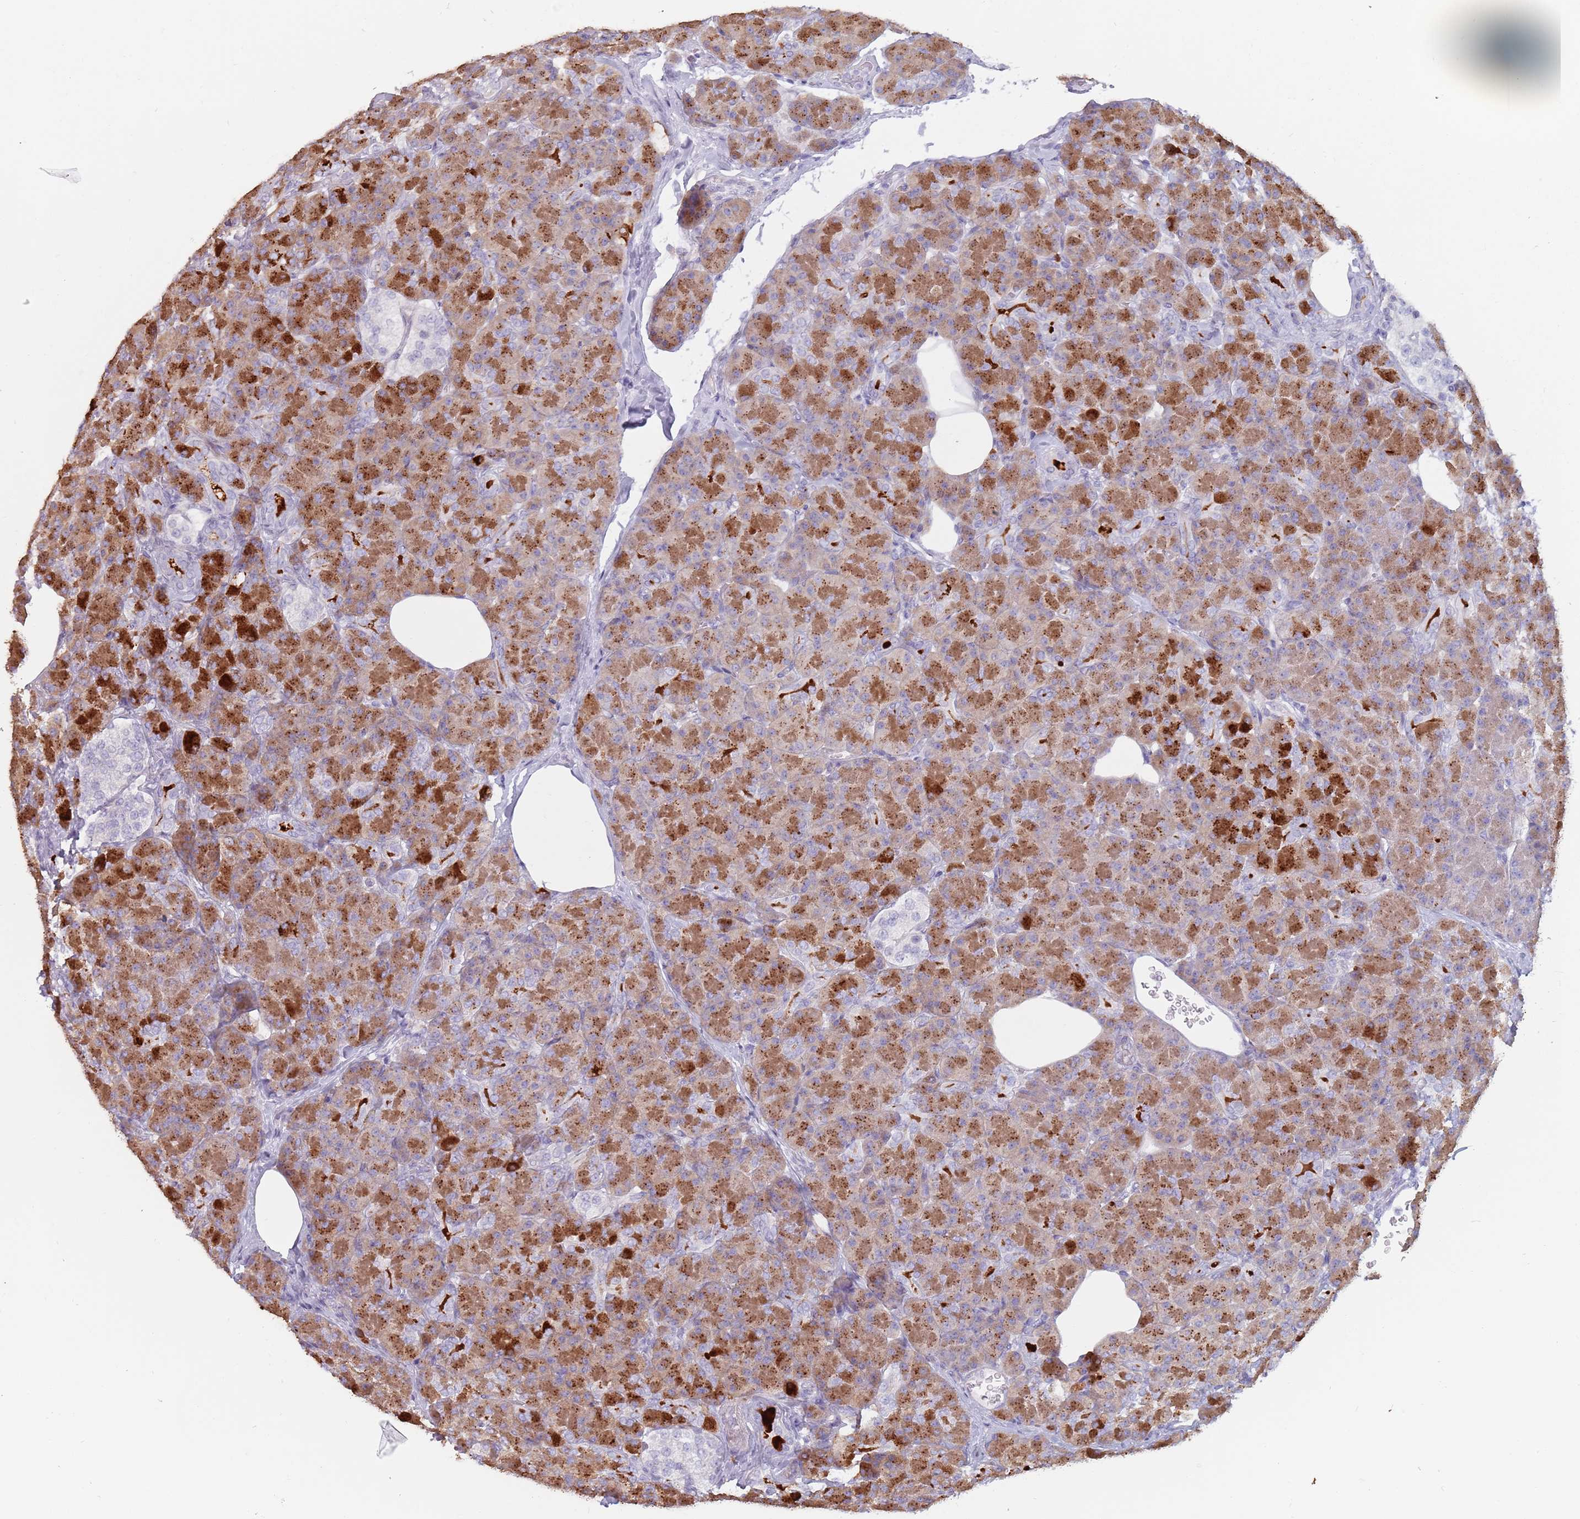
{"staining": {"intensity": "strong", "quantity": ">75%", "location": "cytoplasmic/membranous"}, "tissue": "pancreas", "cell_type": "Exocrine glandular cells", "image_type": "normal", "snomed": [{"axis": "morphology", "description": "Normal tissue, NOS"}, {"axis": "topography", "description": "Pancreas"}], "caption": "IHC micrograph of normal pancreas: human pancreas stained using IHC demonstrates high levels of strong protein expression localized specifically in the cytoplasmic/membranous of exocrine glandular cells, appearing as a cytoplasmic/membranous brown color.", "gene": "DXO", "patient": {"sex": "female", "age": 43}}